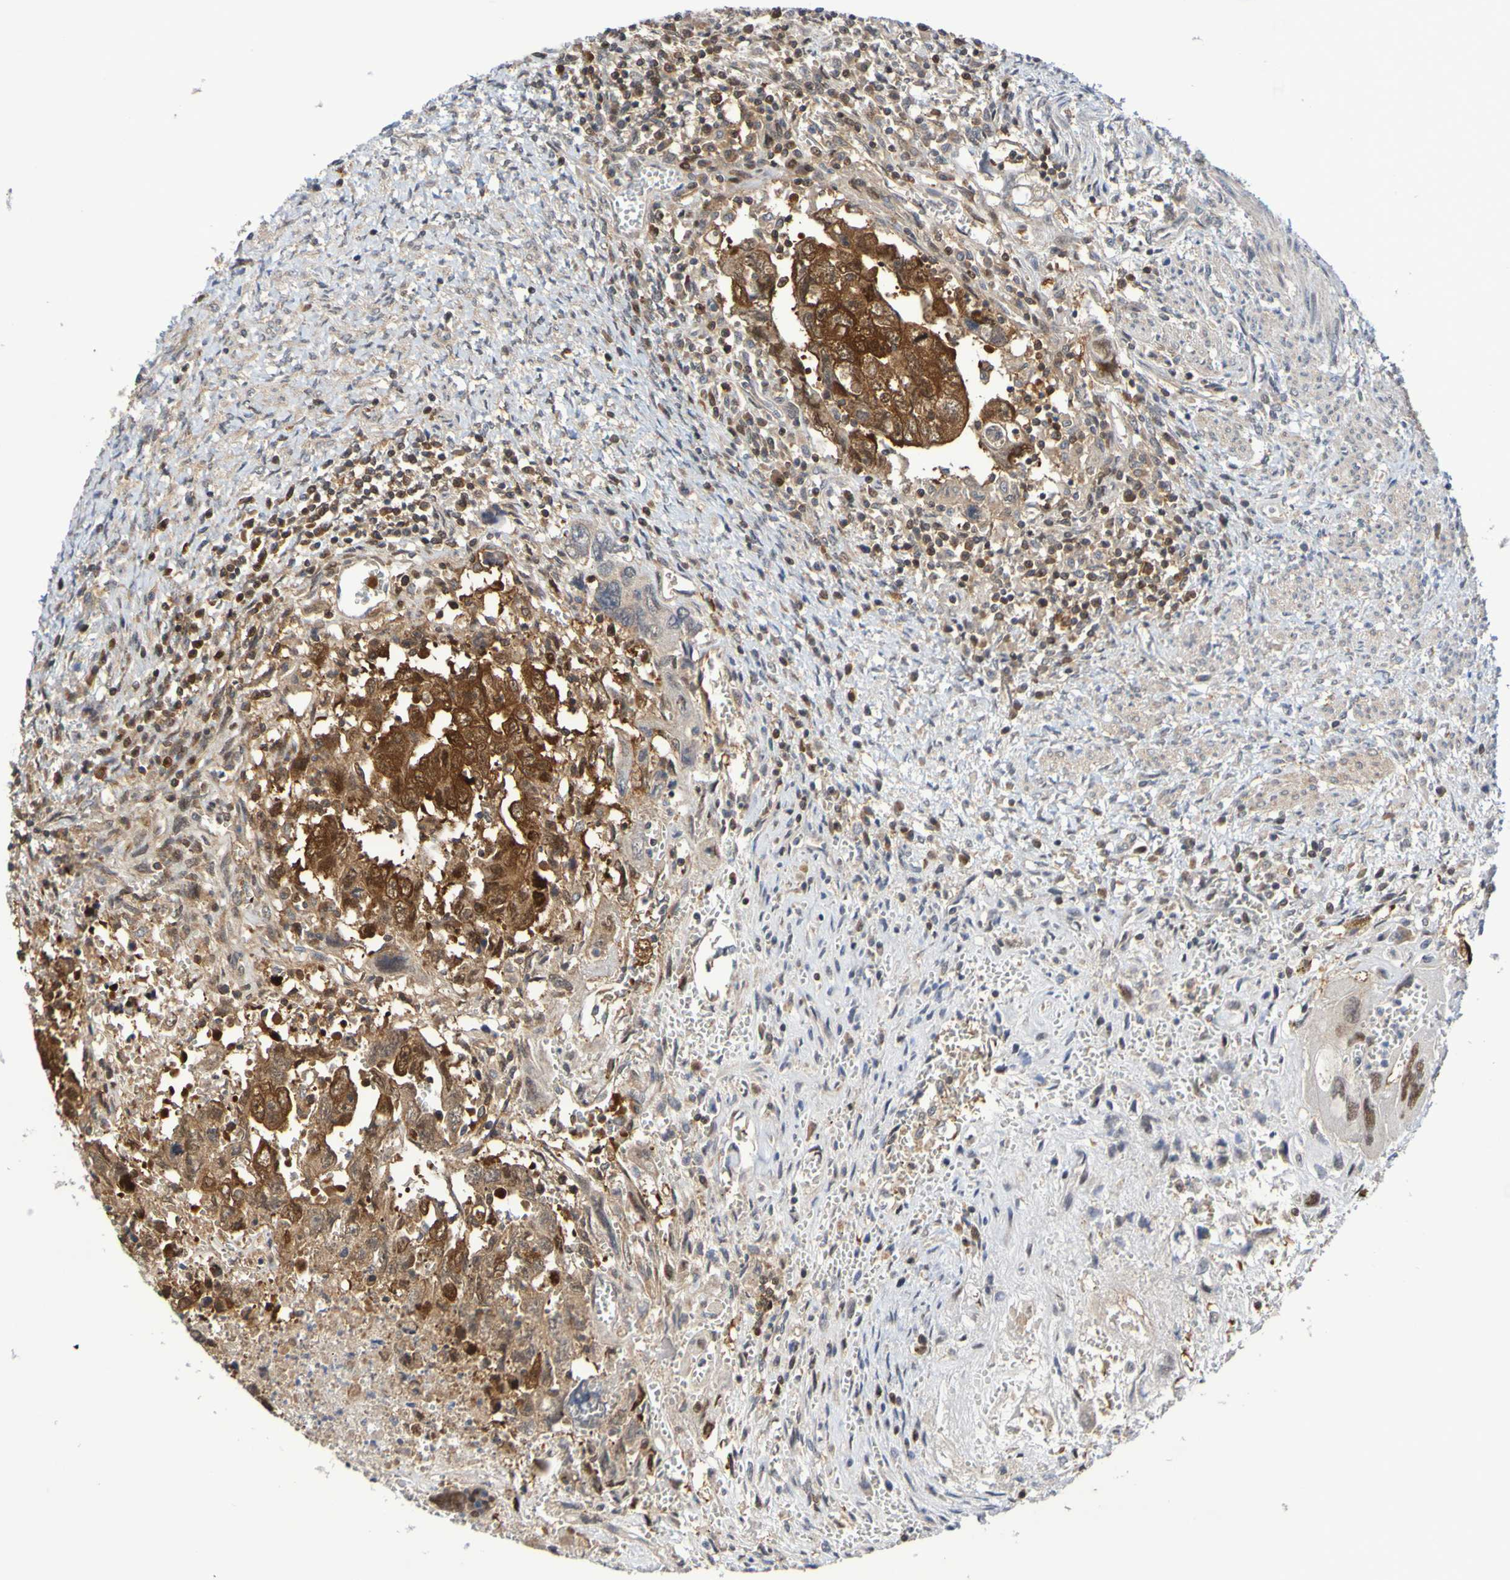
{"staining": {"intensity": "strong", "quantity": ">75%", "location": "cytoplasmic/membranous"}, "tissue": "testis cancer", "cell_type": "Tumor cells", "image_type": "cancer", "snomed": [{"axis": "morphology", "description": "Carcinoma, Embryonal, NOS"}, {"axis": "topography", "description": "Testis"}], "caption": "DAB immunohistochemical staining of testis cancer (embryonal carcinoma) demonstrates strong cytoplasmic/membranous protein staining in approximately >75% of tumor cells.", "gene": "ATIC", "patient": {"sex": "male", "age": 28}}